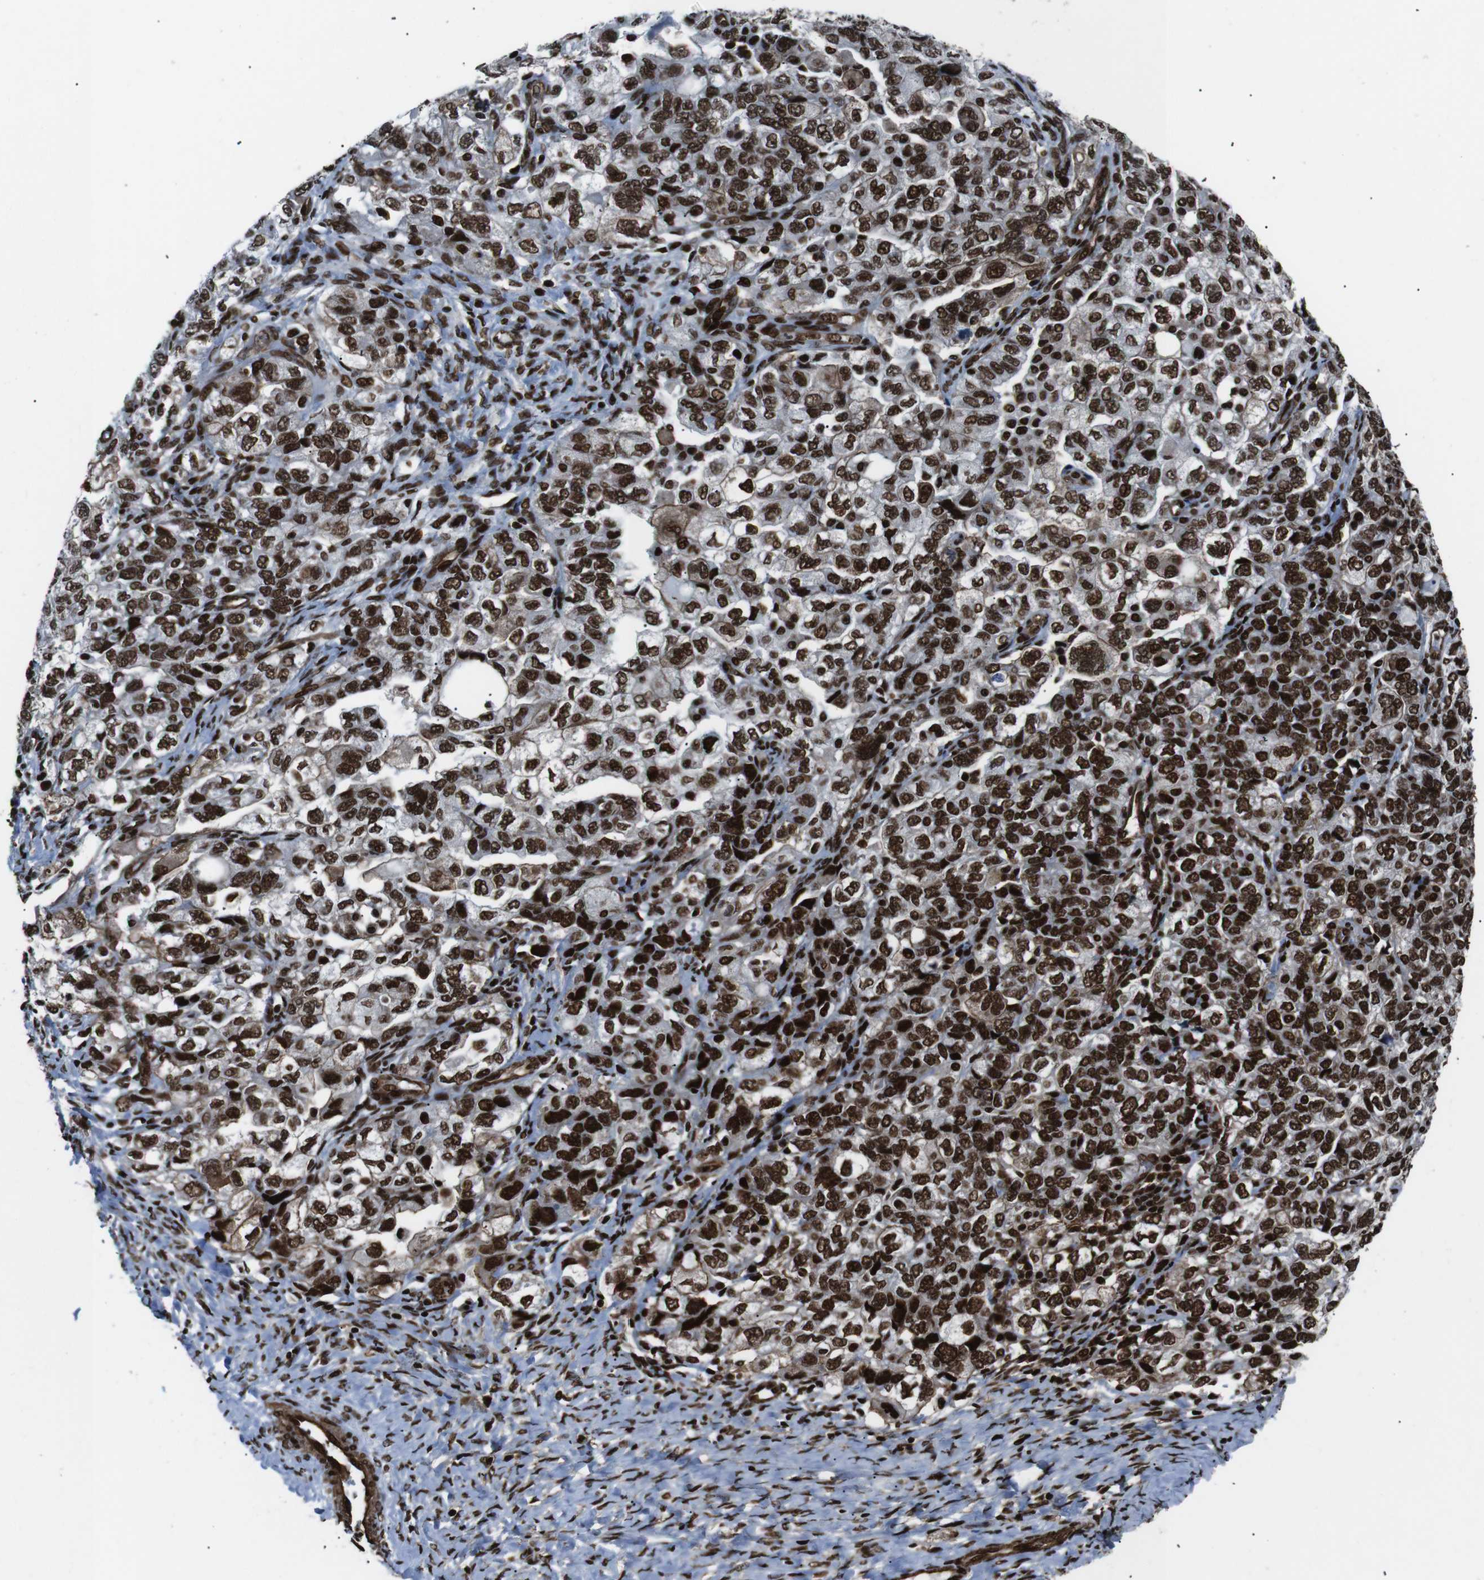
{"staining": {"intensity": "strong", "quantity": ">75%", "location": "nuclear"}, "tissue": "ovarian cancer", "cell_type": "Tumor cells", "image_type": "cancer", "snomed": [{"axis": "morphology", "description": "Carcinoma, NOS"}, {"axis": "morphology", "description": "Cystadenocarcinoma, serous, NOS"}, {"axis": "topography", "description": "Ovary"}], "caption": "The photomicrograph shows staining of ovarian cancer, revealing strong nuclear protein positivity (brown color) within tumor cells.", "gene": "HNRNPU", "patient": {"sex": "female", "age": 69}}